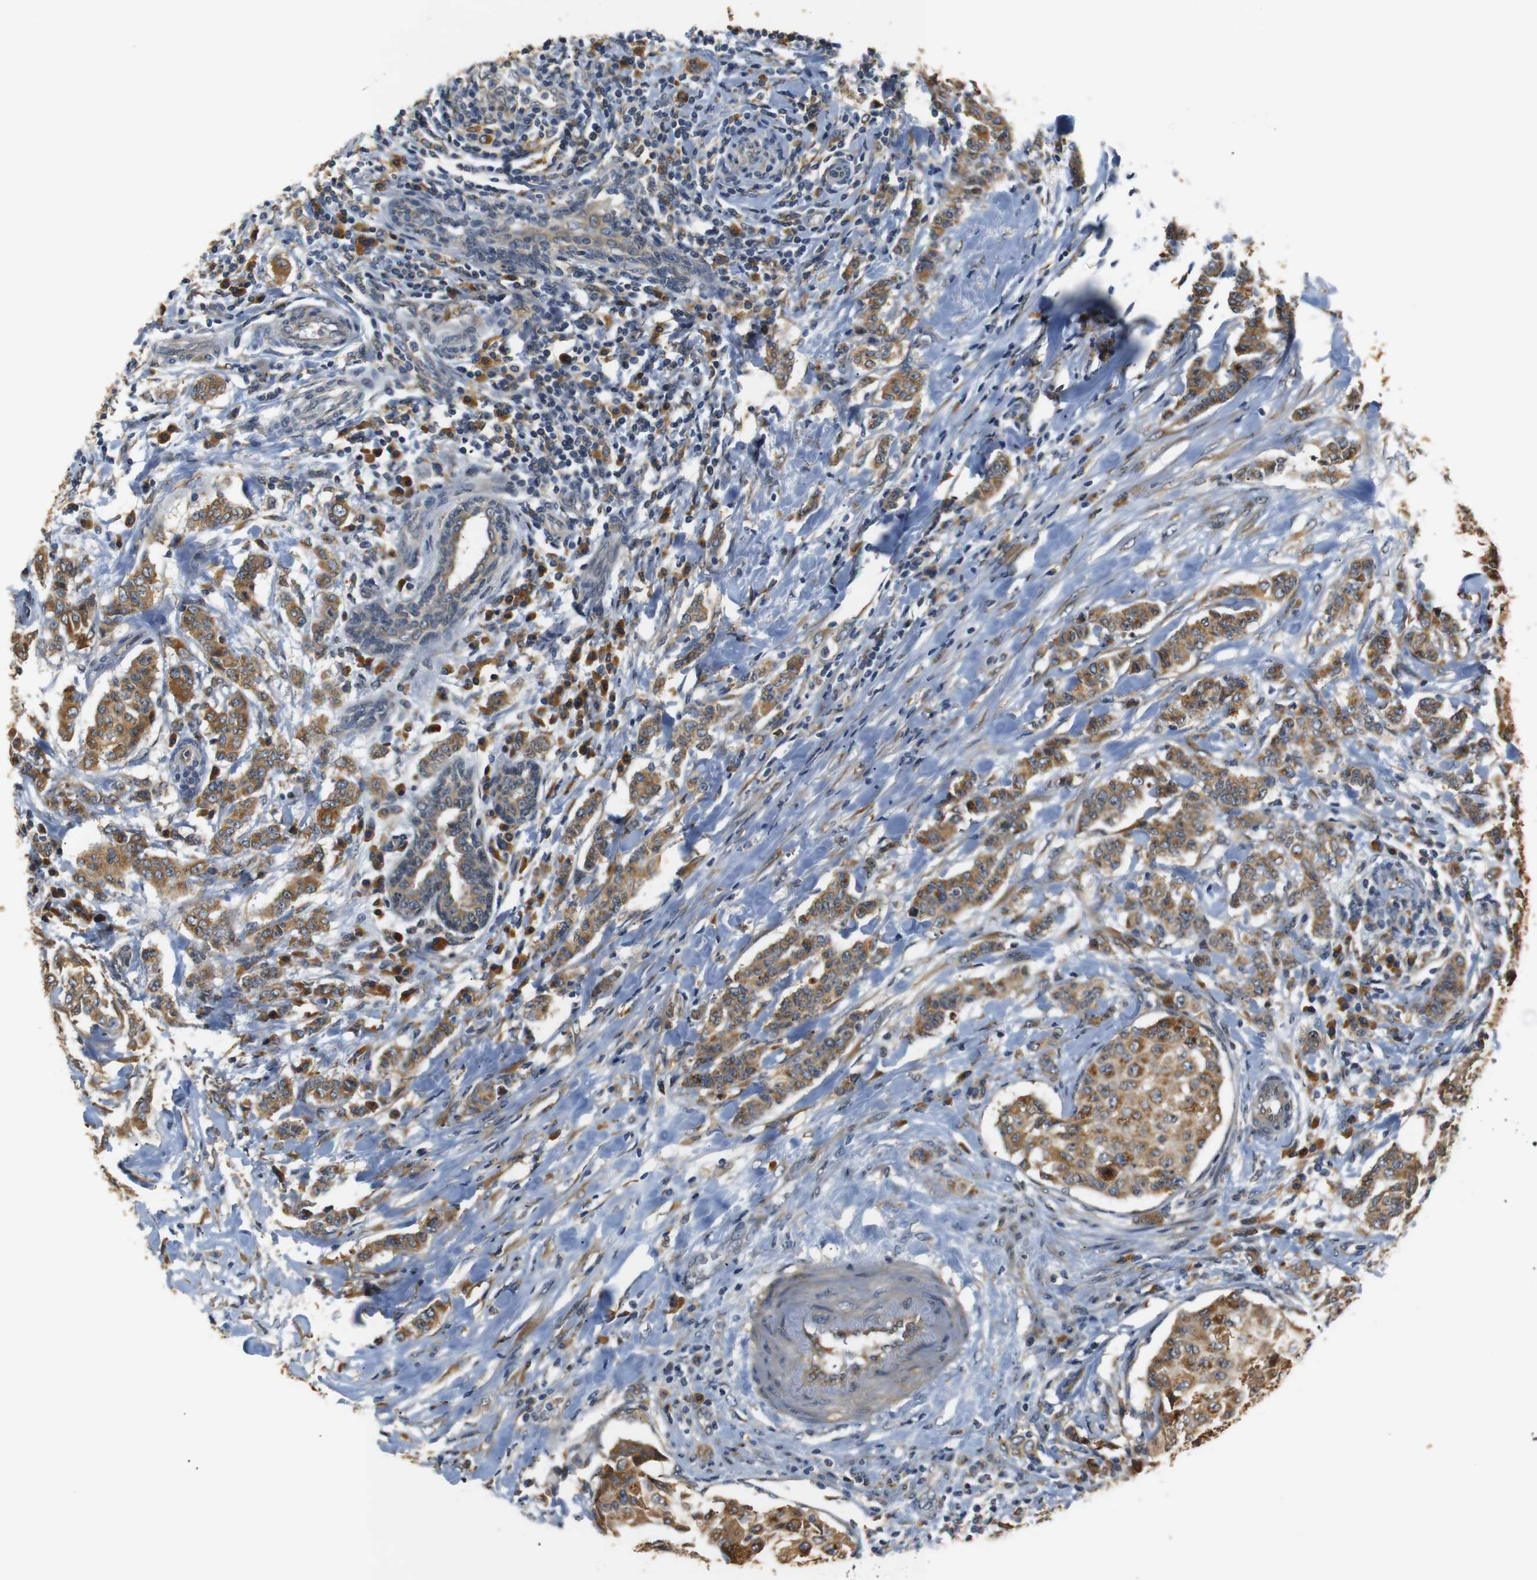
{"staining": {"intensity": "moderate", "quantity": ">75%", "location": "cytoplasmic/membranous"}, "tissue": "breast cancer", "cell_type": "Tumor cells", "image_type": "cancer", "snomed": [{"axis": "morphology", "description": "Duct carcinoma"}, {"axis": "topography", "description": "Breast"}], "caption": "Moderate cytoplasmic/membranous protein positivity is appreciated in about >75% of tumor cells in breast cancer (infiltrating ductal carcinoma).", "gene": "TMED2", "patient": {"sex": "female", "age": 40}}